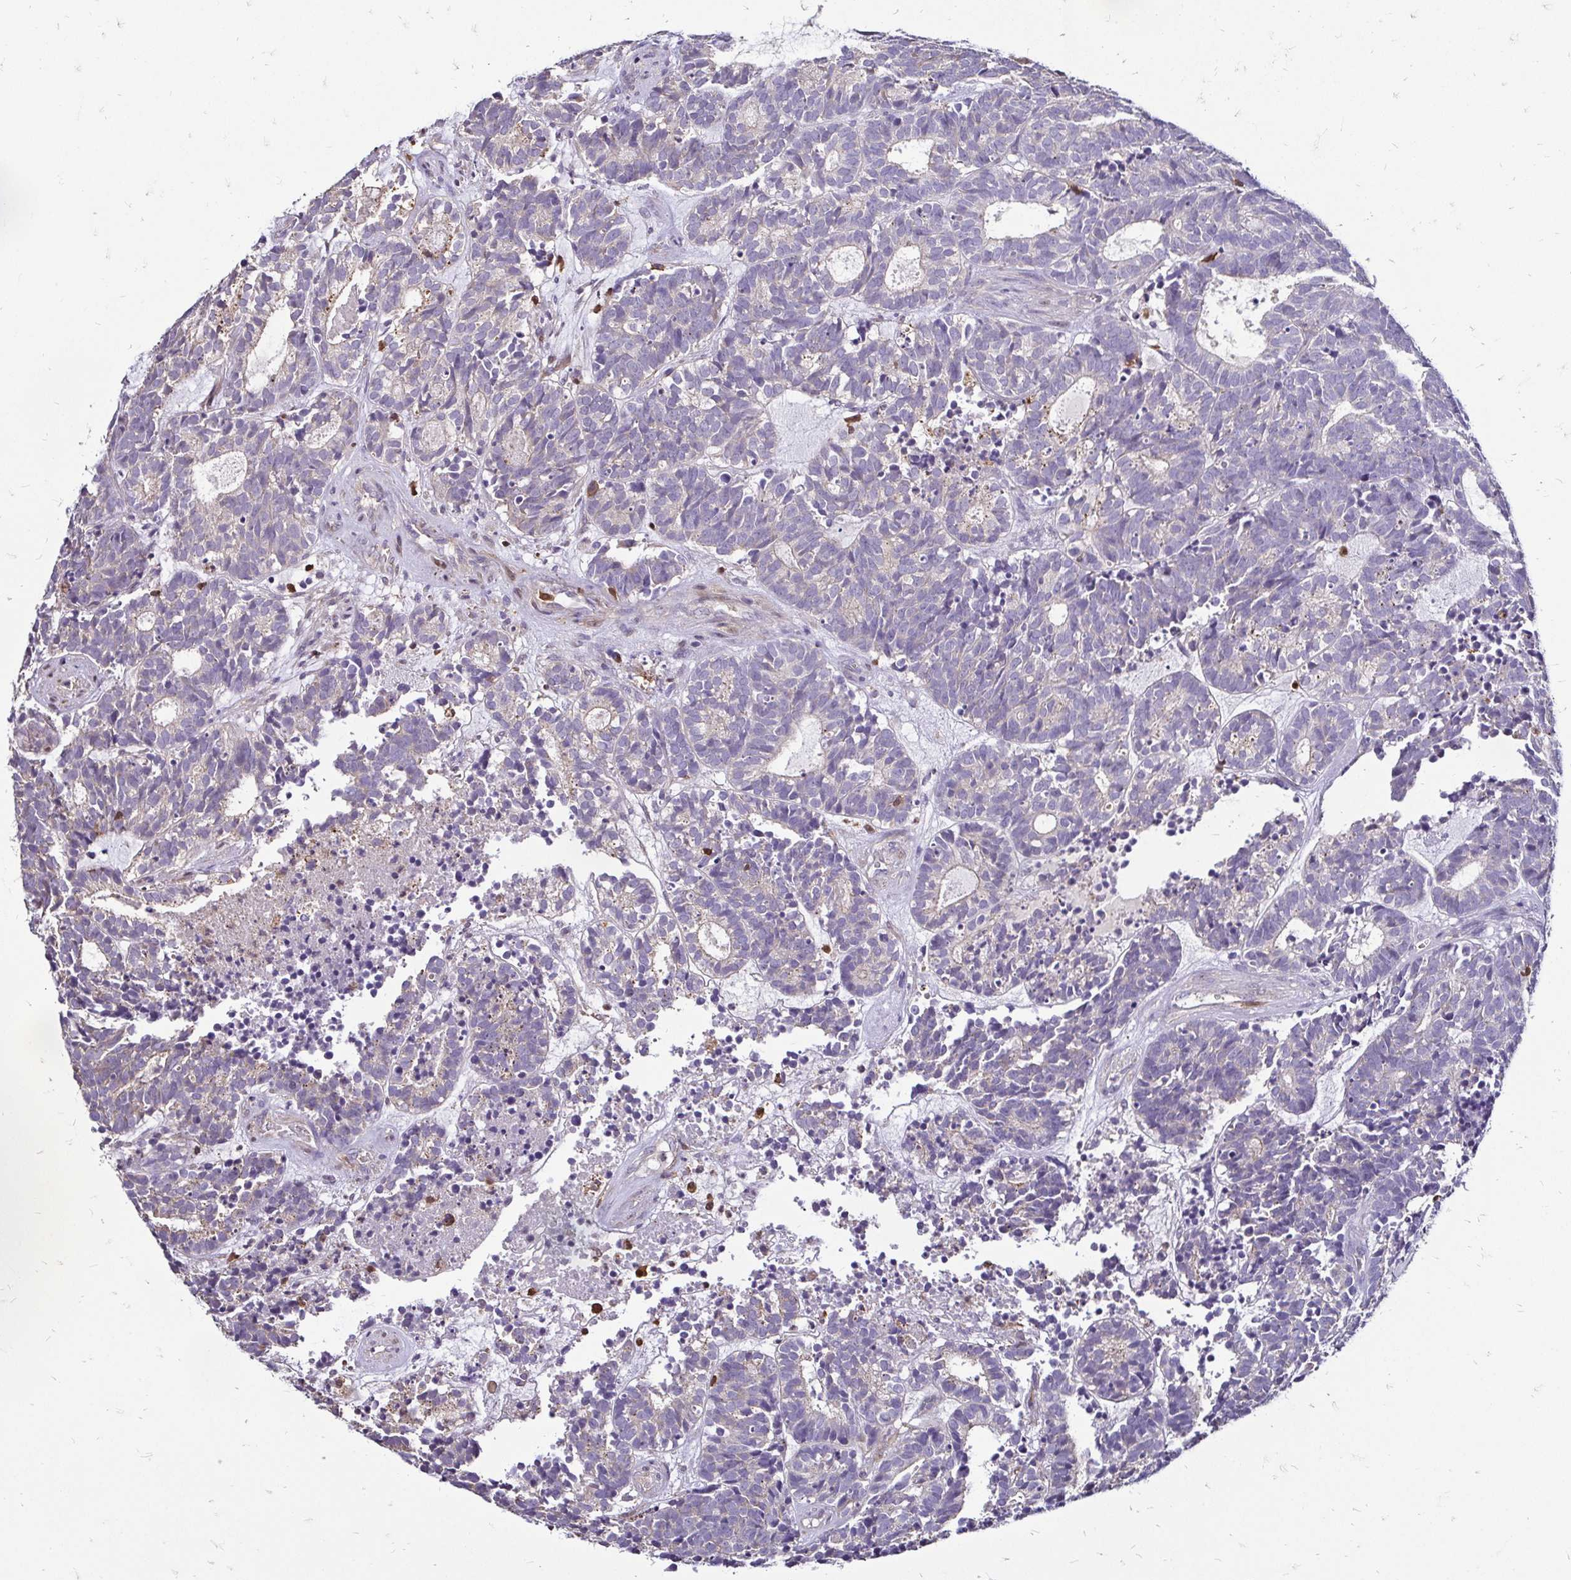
{"staining": {"intensity": "negative", "quantity": "none", "location": "none"}, "tissue": "head and neck cancer", "cell_type": "Tumor cells", "image_type": "cancer", "snomed": [{"axis": "morphology", "description": "Adenocarcinoma, NOS"}, {"axis": "topography", "description": "Head-Neck"}], "caption": "Protein analysis of head and neck adenocarcinoma displays no significant positivity in tumor cells.", "gene": "ZFP1", "patient": {"sex": "female", "age": 81}}